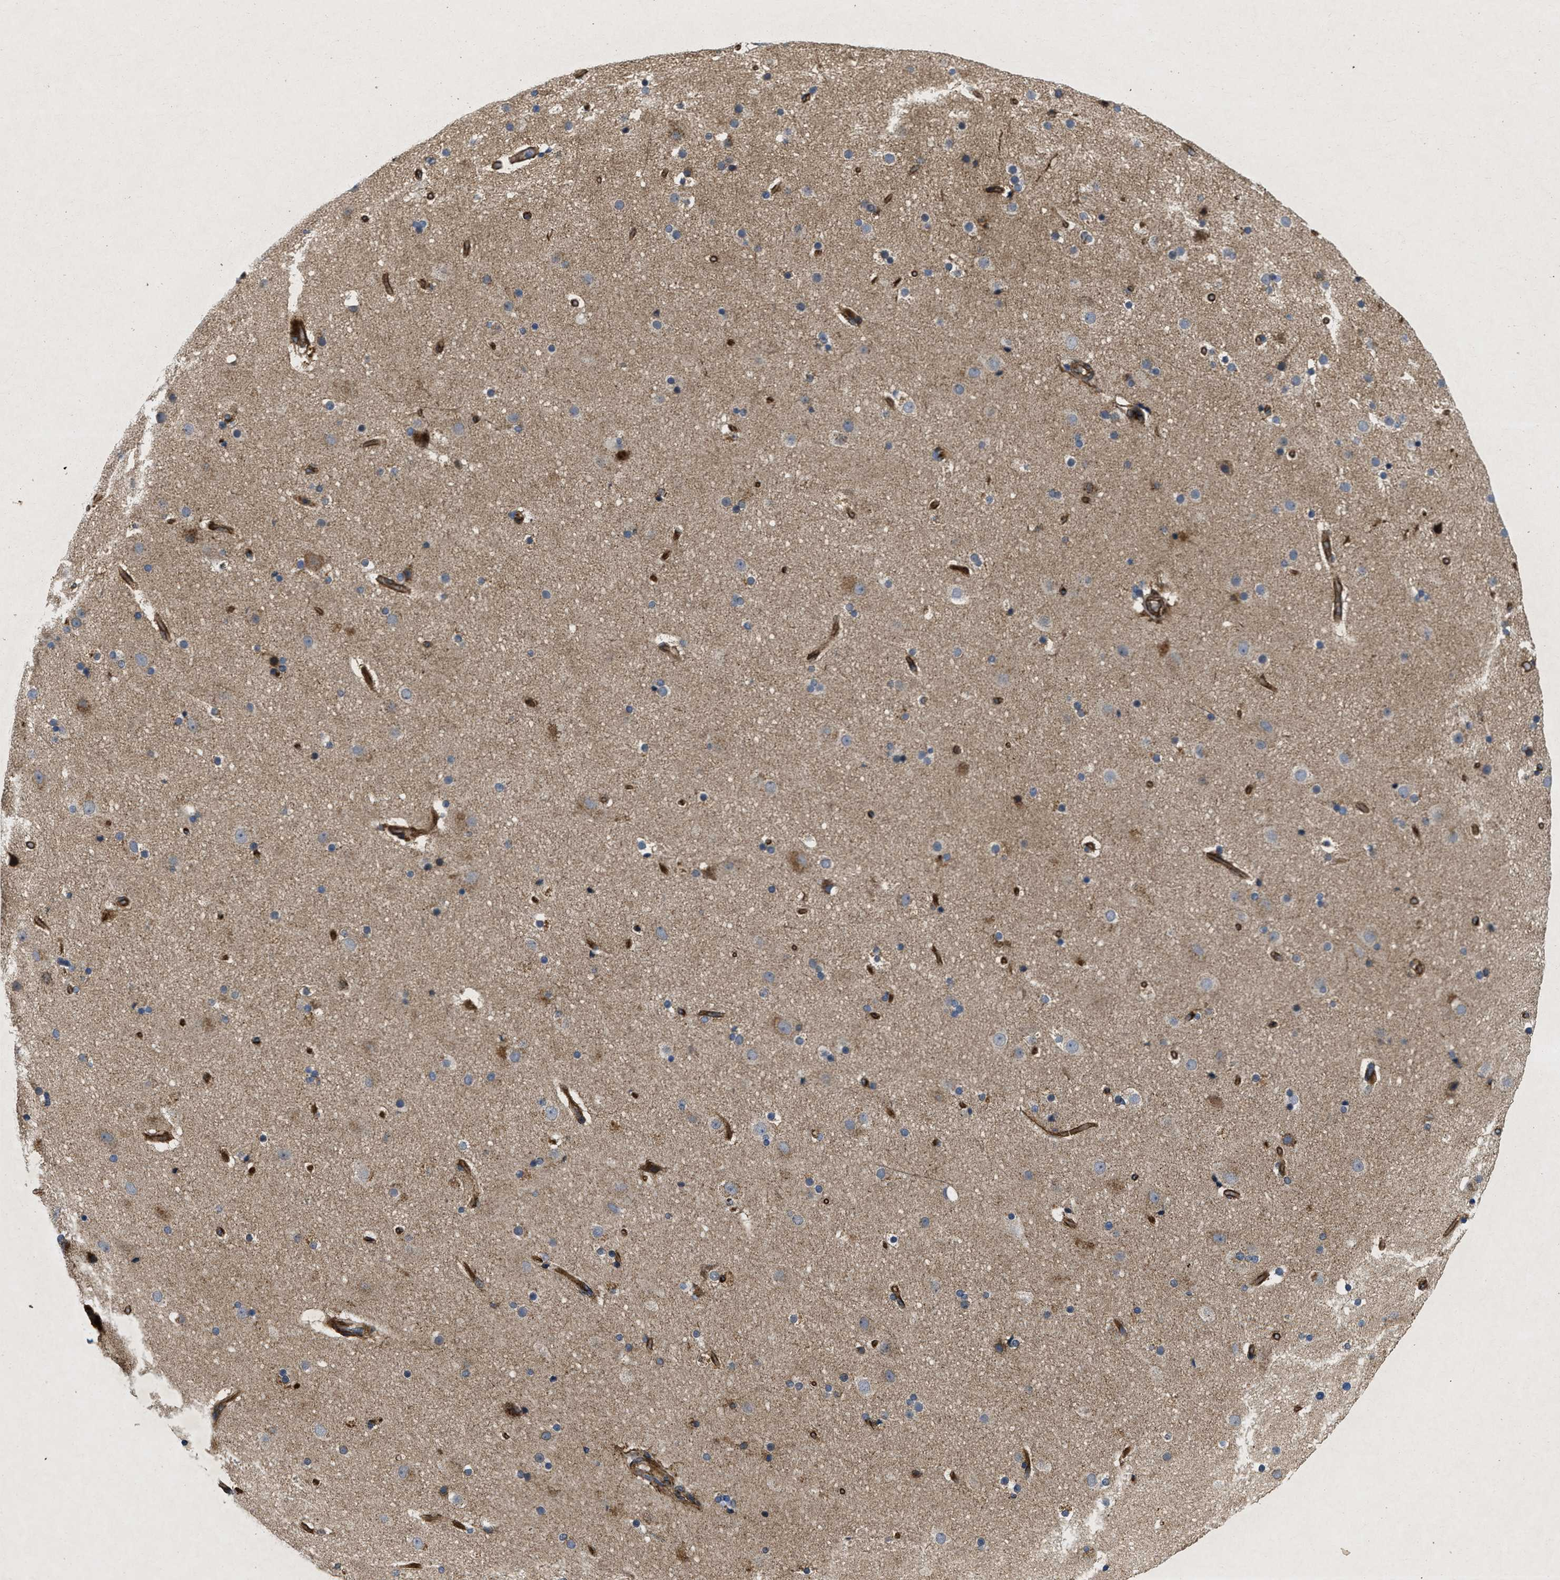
{"staining": {"intensity": "strong", "quantity": ">75%", "location": "cytoplasmic/membranous"}, "tissue": "cerebral cortex", "cell_type": "Endothelial cells", "image_type": "normal", "snomed": [{"axis": "morphology", "description": "Normal tissue, NOS"}, {"axis": "topography", "description": "Cerebral cortex"}], "caption": "This histopathology image demonstrates normal cerebral cortex stained with immunohistochemistry (IHC) to label a protein in brown. The cytoplasmic/membranous of endothelial cells show strong positivity for the protein. Nuclei are counter-stained blue.", "gene": "HSPA12B", "patient": {"sex": "male", "age": 57}}